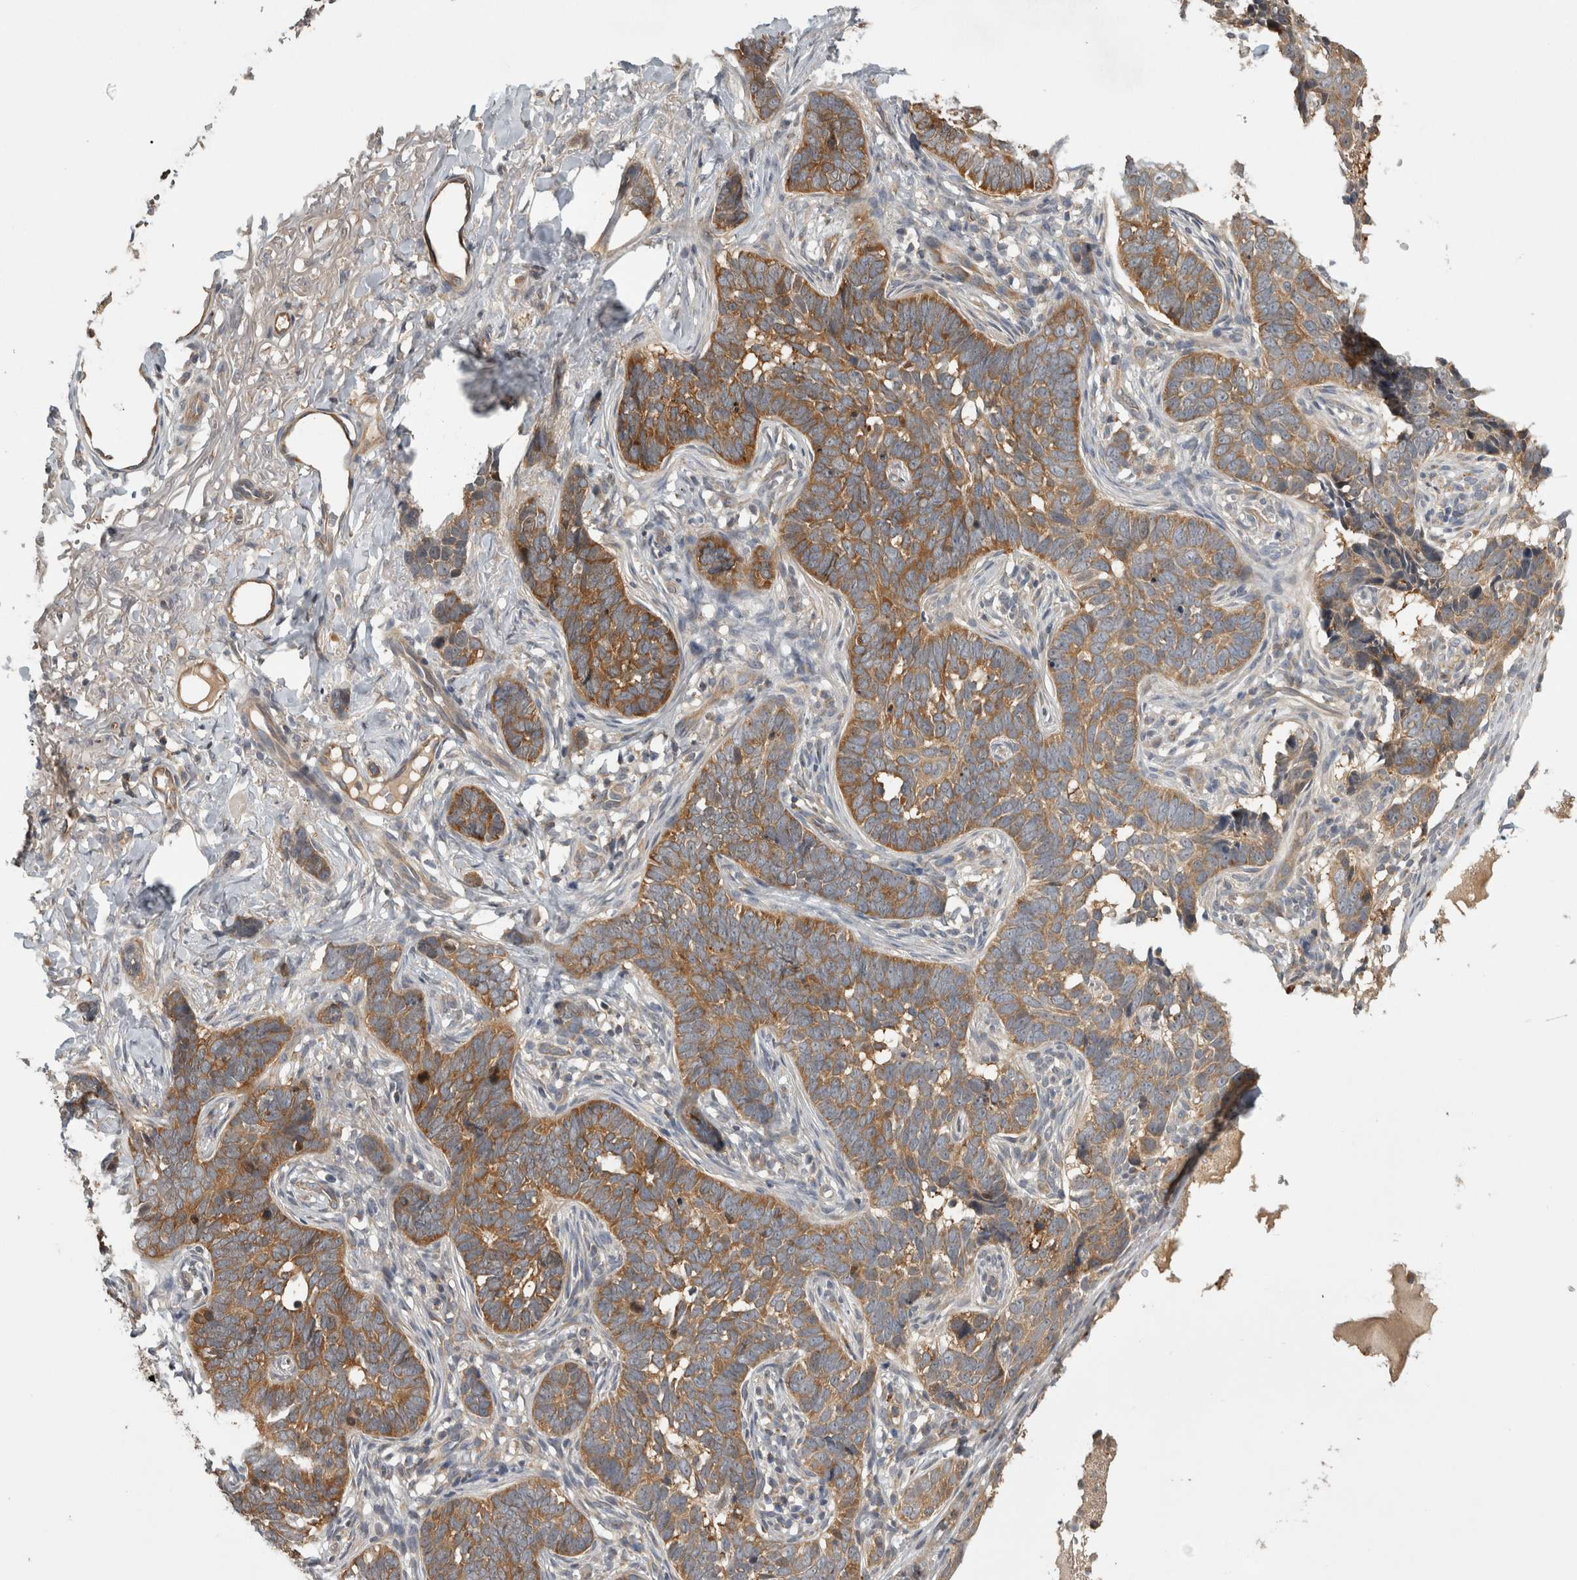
{"staining": {"intensity": "moderate", "quantity": ">75%", "location": "cytoplasmic/membranous"}, "tissue": "skin cancer", "cell_type": "Tumor cells", "image_type": "cancer", "snomed": [{"axis": "morphology", "description": "Normal tissue, NOS"}, {"axis": "morphology", "description": "Basal cell carcinoma"}, {"axis": "topography", "description": "Skin"}], "caption": "DAB immunohistochemical staining of skin cancer displays moderate cytoplasmic/membranous protein positivity in about >75% of tumor cells.", "gene": "TRMT61B", "patient": {"sex": "male", "age": 77}}